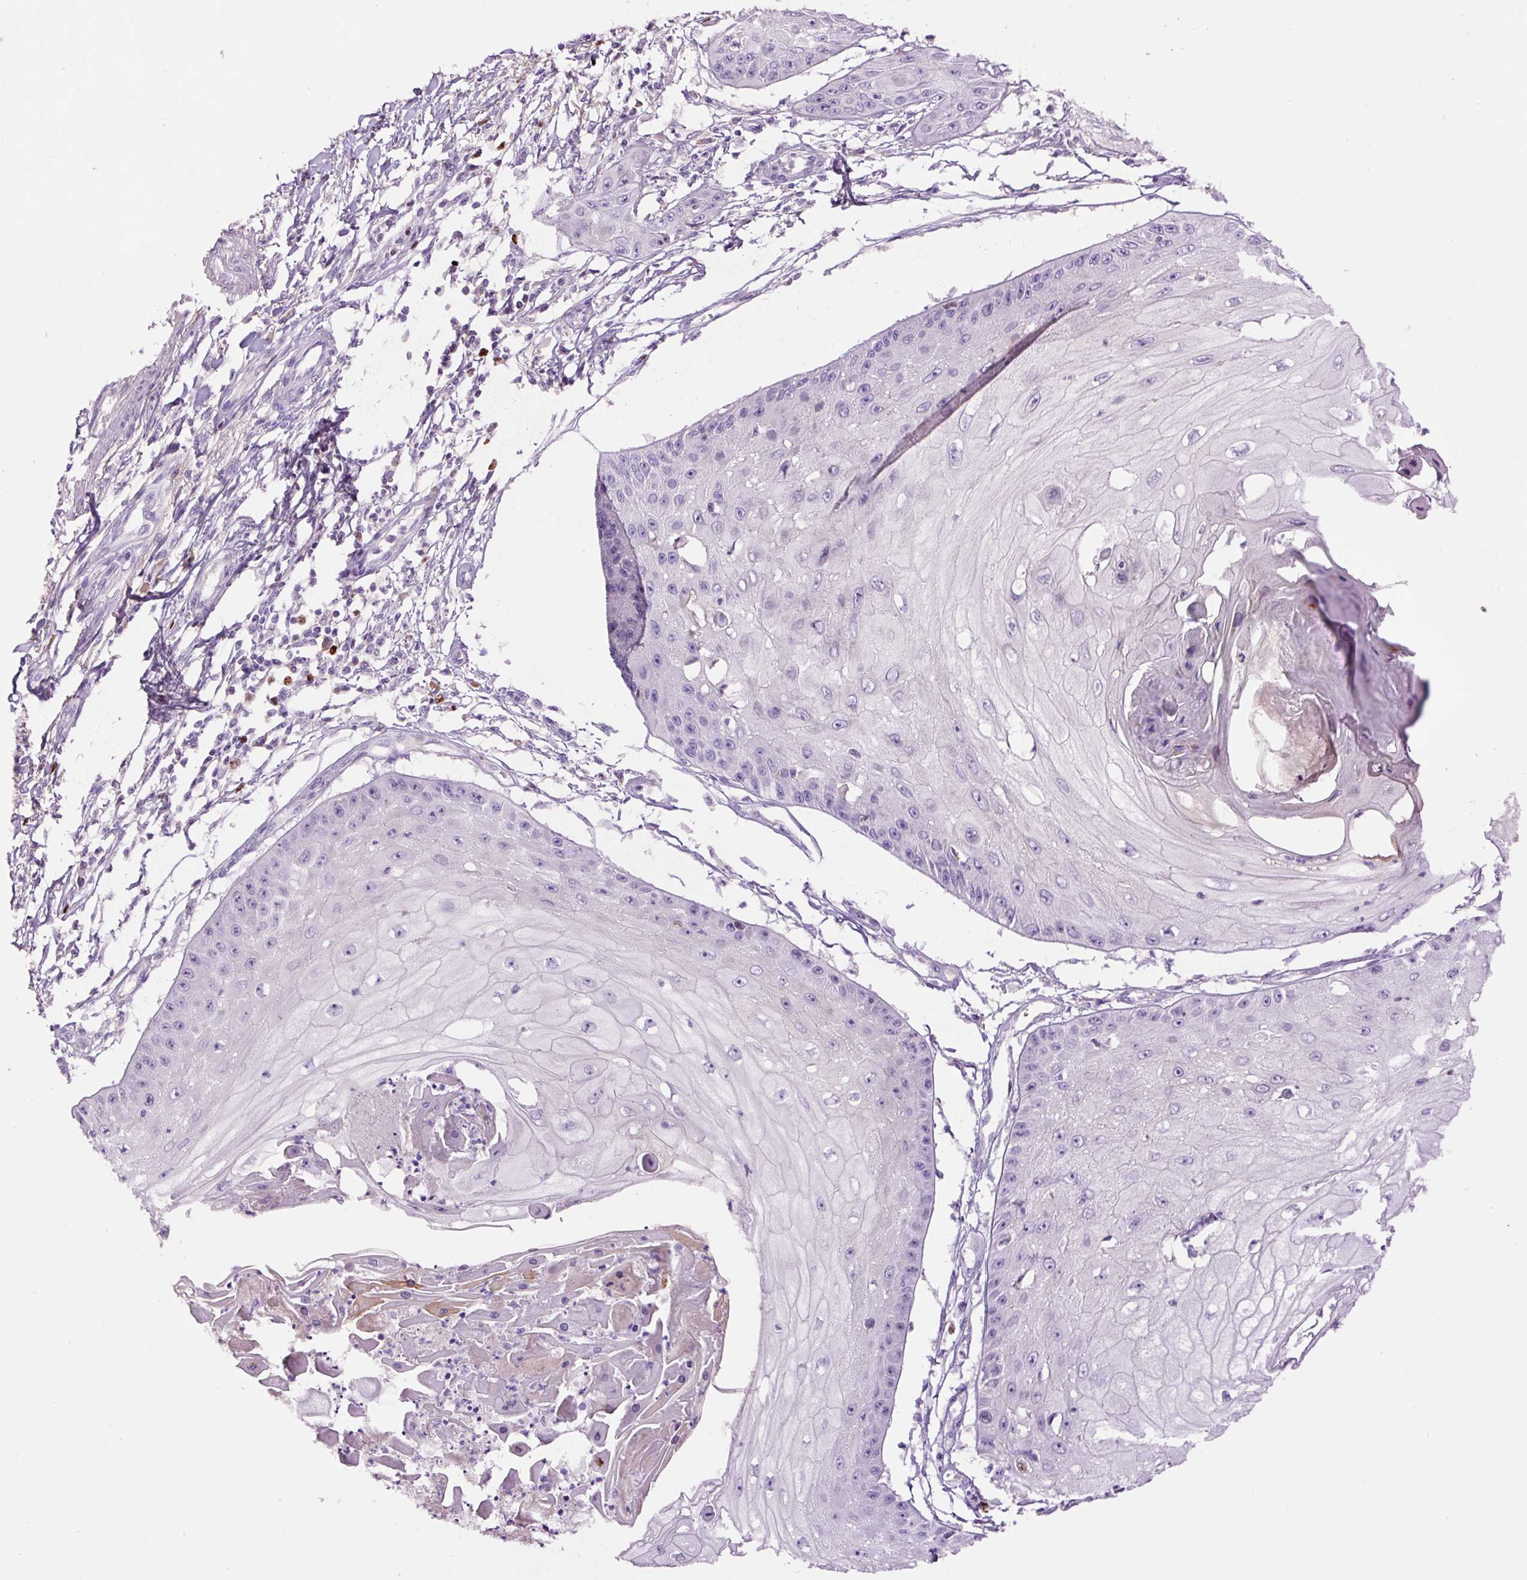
{"staining": {"intensity": "negative", "quantity": "none", "location": "none"}, "tissue": "skin cancer", "cell_type": "Tumor cells", "image_type": "cancer", "snomed": [{"axis": "morphology", "description": "Squamous cell carcinoma, NOS"}, {"axis": "topography", "description": "Skin"}], "caption": "This is an IHC photomicrograph of human skin cancer (squamous cell carcinoma). There is no positivity in tumor cells.", "gene": "DPPA4", "patient": {"sex": "male", "age": 70}}